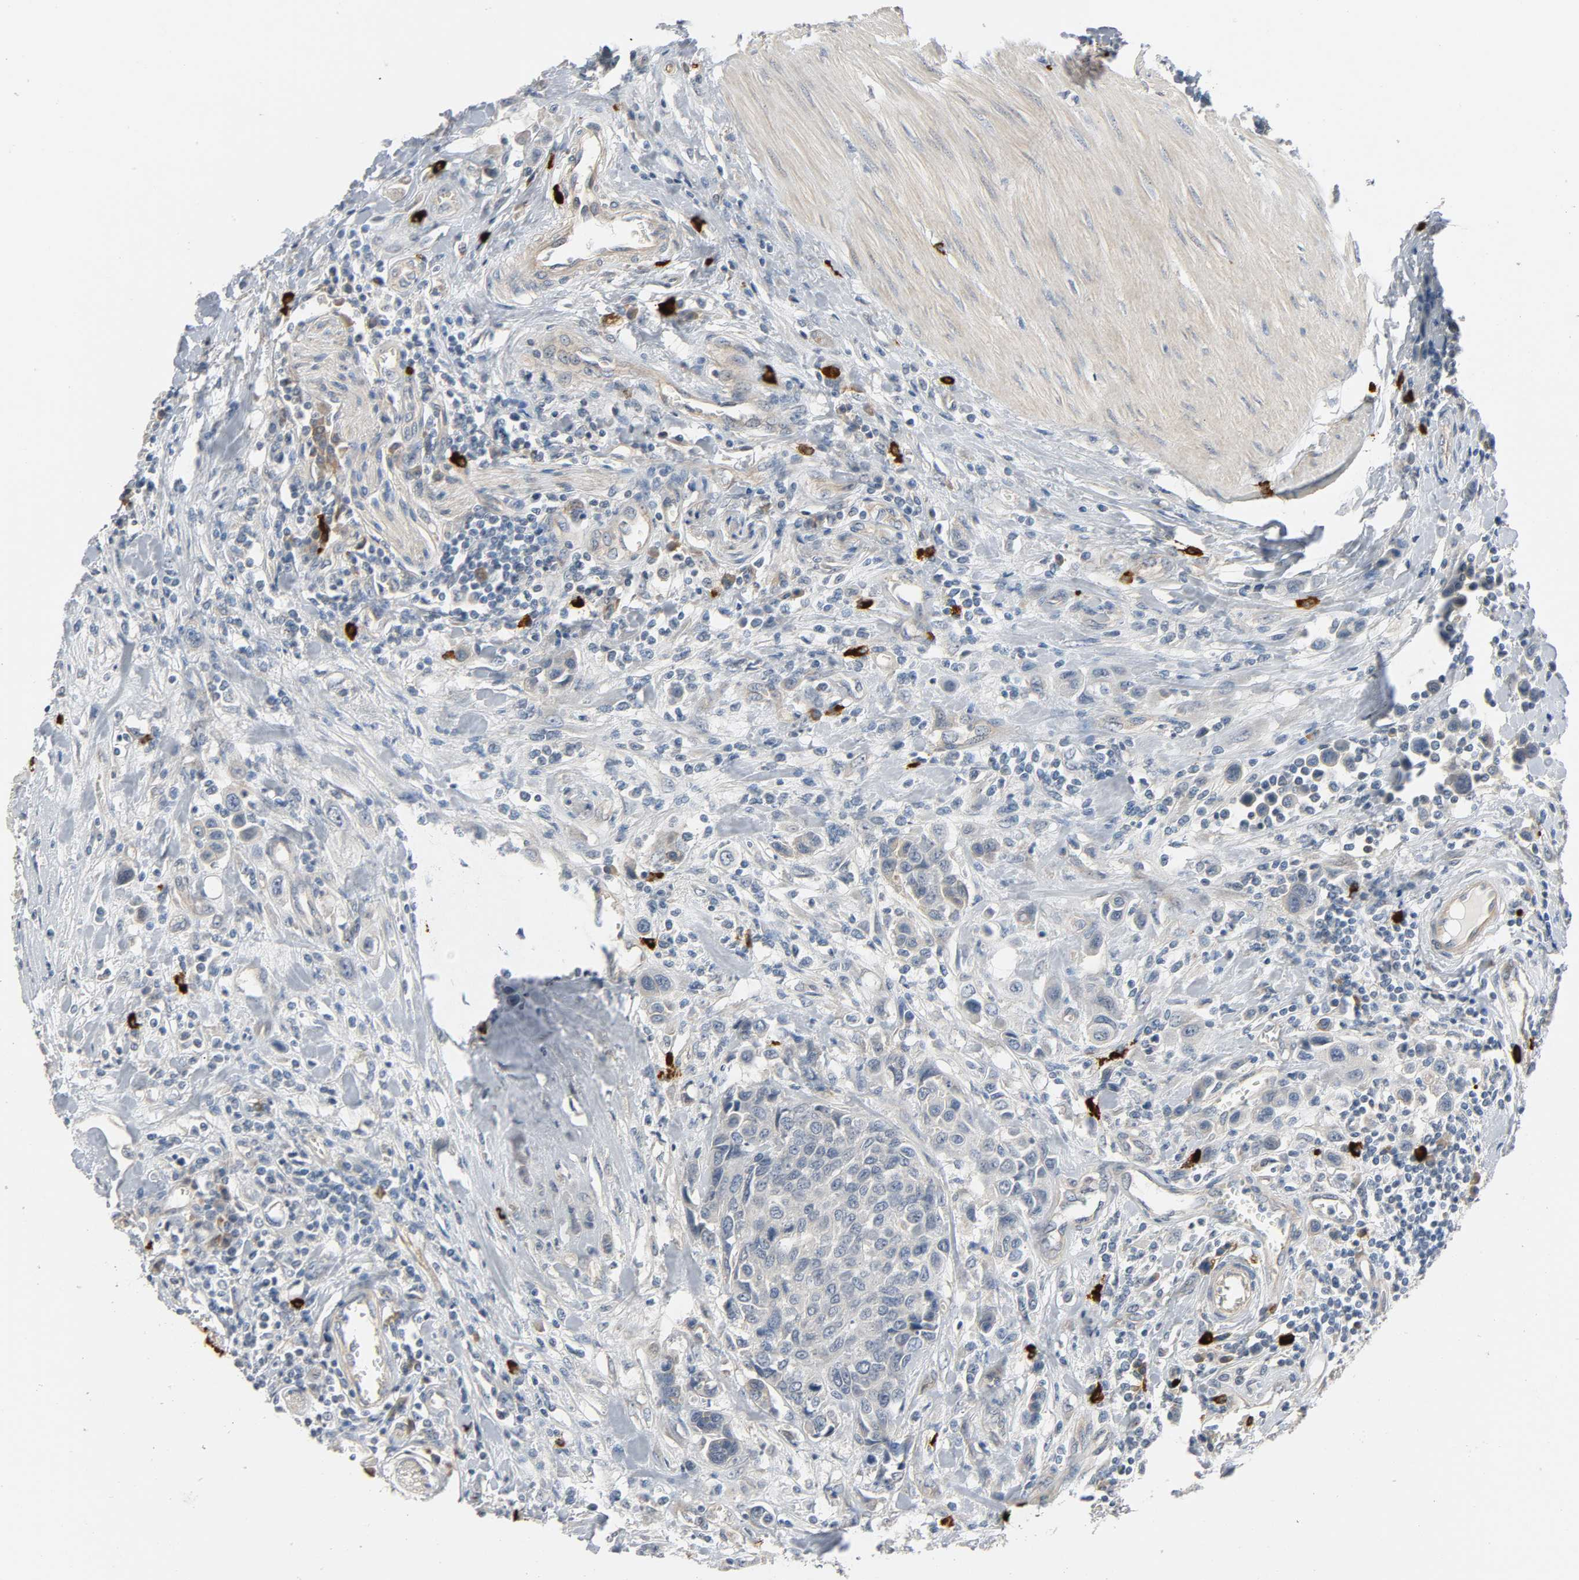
{"staining": {"intensity": "negative", "quantity": "none", "location": "none"}, "tissue": "urothelial cancer", "cell_type": "Tumor cells", "image_type": "cancer", "snomed": [{"axis": "morphology", "description": "Urothelial carcinoma, High grade"}, {"axis": "topography", "description": "Urinary bladder"}], "caption": "High magnification brightfield microscopy of urothelial cancer stained with DAB (3,3'-diaminobenzidine) (brown) and counterstained with hematoxylin (blue): tumor cells show no significant expression. Brightfield microscopy of immunohistochemistry stained with DAB (brown) and hematoxylin (blue), captured at high magnification.", "gene": "LIMCH1", "patient": {"sex": "male", "age": 50}}